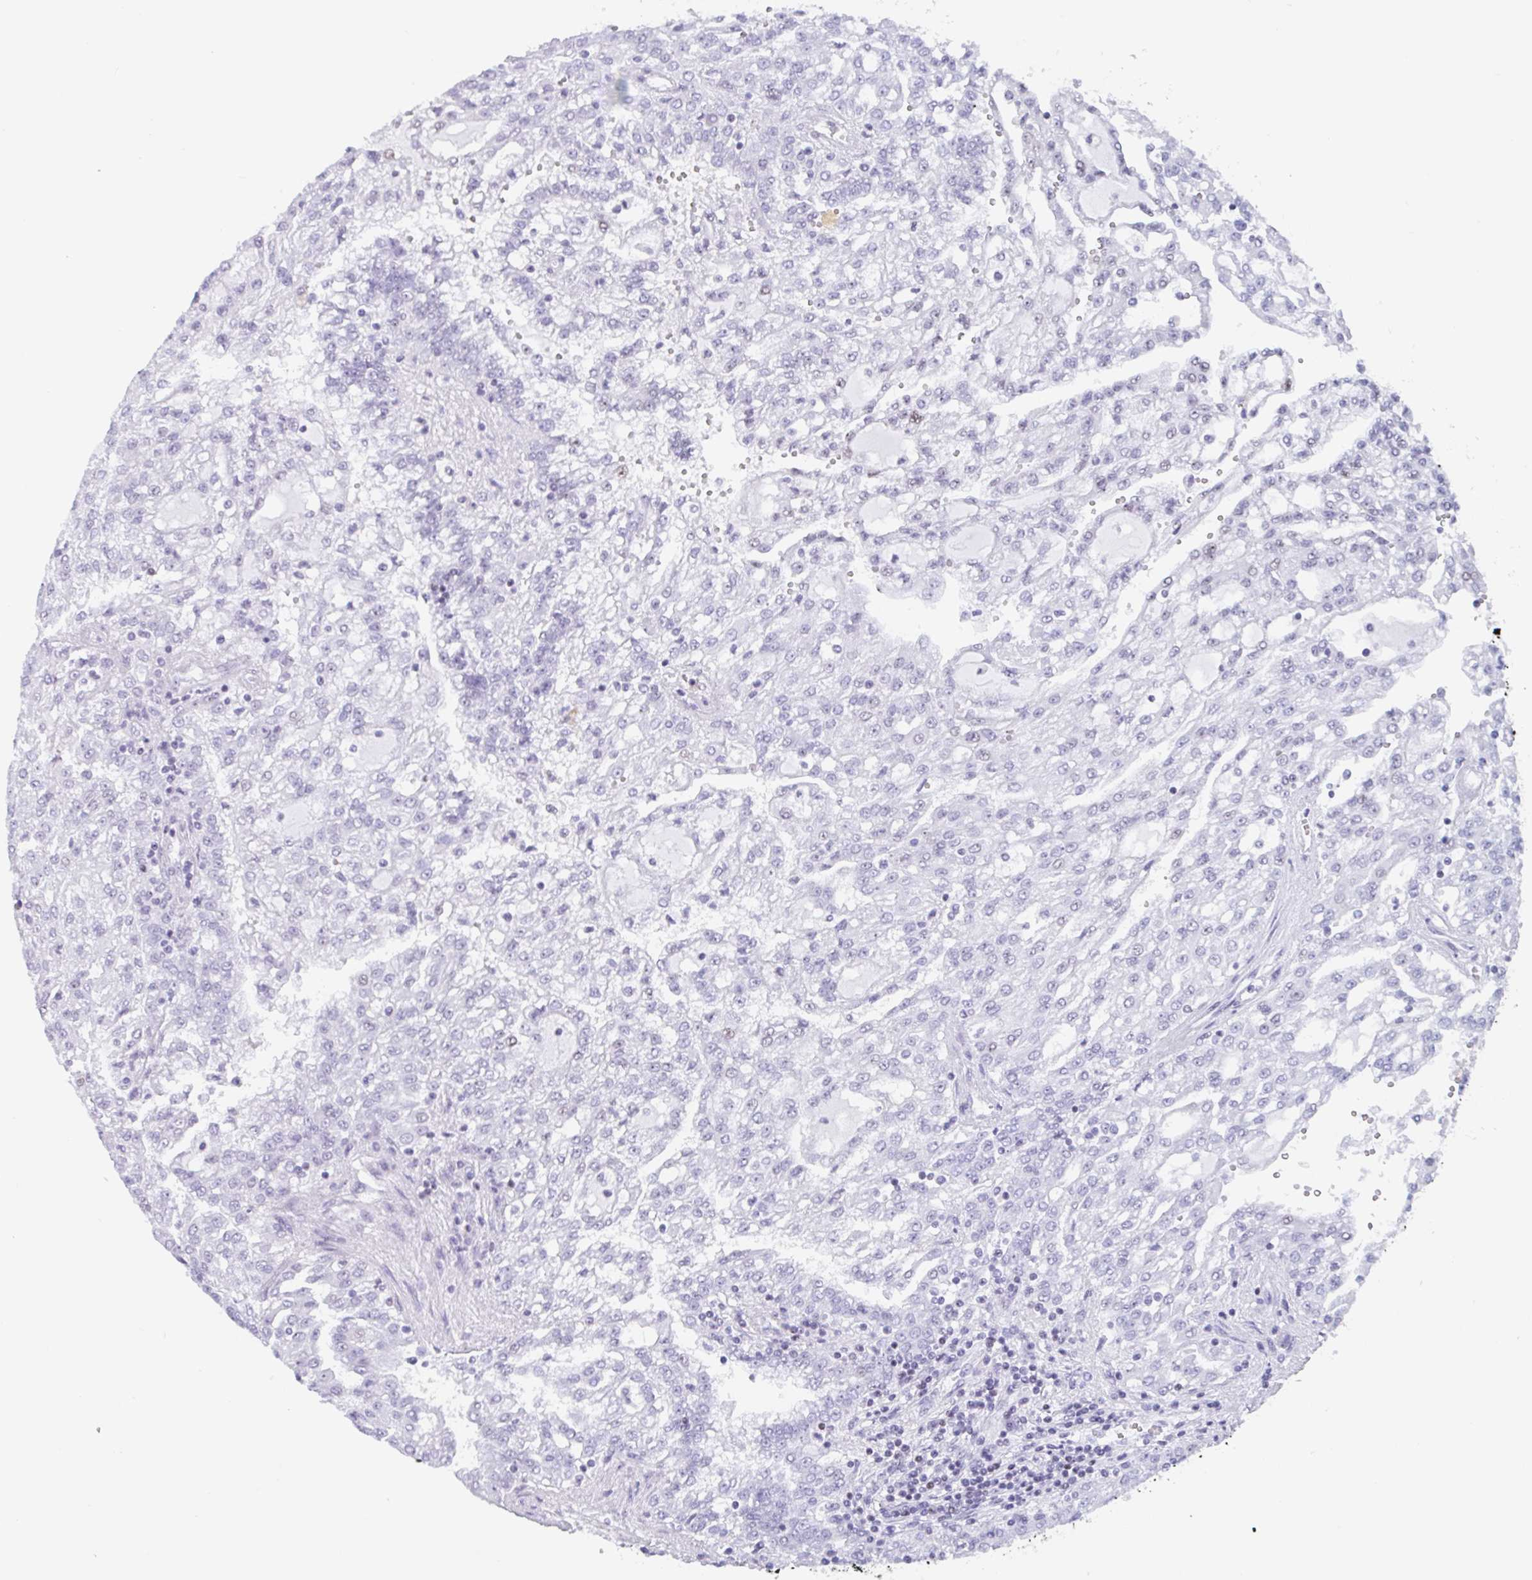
{"staining": {"intensity": "weak", "quantity": "<25%", "location": "nuclear"}, "tissue": "renal cancer", "cell_type": "Tumor cells", "image_type": "cancer", "snomed": [{"axis": "morphology", "description": "Adenocarcinoma, NOS"}, {"axis": "topography", "description": "Kidney"}], "caption": "Immunohistochemistry (IHC) photomicrograph of neoplastic tissue: human renal adenocarcinoma stained with DAB (3,3'-diaminobenzidine) shows no significant protein expression in tumor cells.", "gene": "LENG9", "patient": {"sex": "male", "age": 63}}